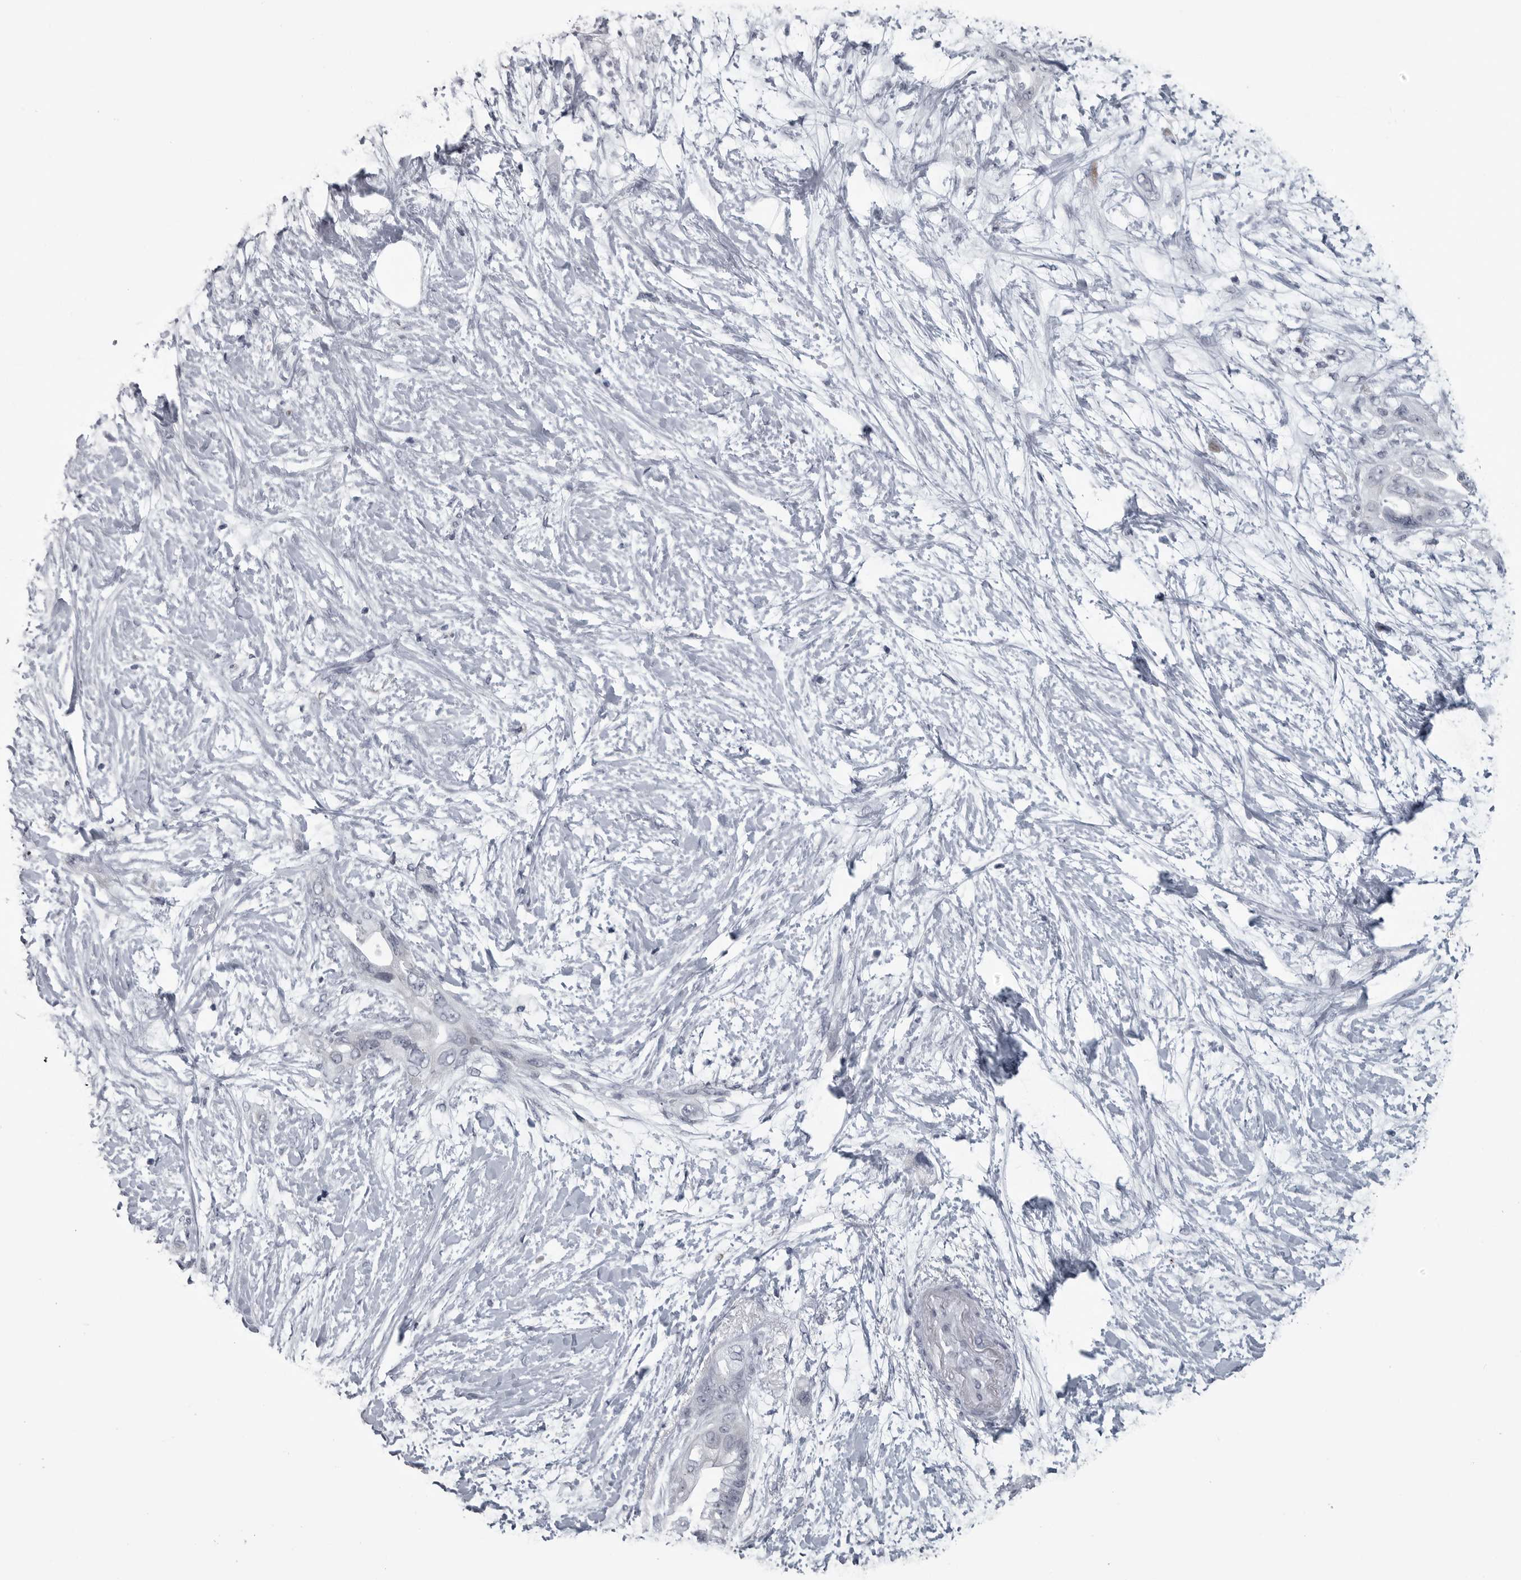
{"staining": {"intensity": "negative", "quantity": "none", "location": "none"}, "tissue": "pancreatic cancer", "cell_type": "Tumor cells", "image_type": "cancer", "snomed": [{"axis": "morphology", "description": "Adenocarcinoma, NOS"}, {"axis": "topography", "description": "Pancreas"}], "caption": "Protein analysis of pancreatic cancer (adenocarcinoma) exhibits no significant positivity in tumor cells. (DAB (3,3'-diaminobenzidine) immunohistochemistry visualized using brightfield microscopy, high magnification).", "gene": "LYSMD1", "patient": {"sex": "male", "age": 53}}